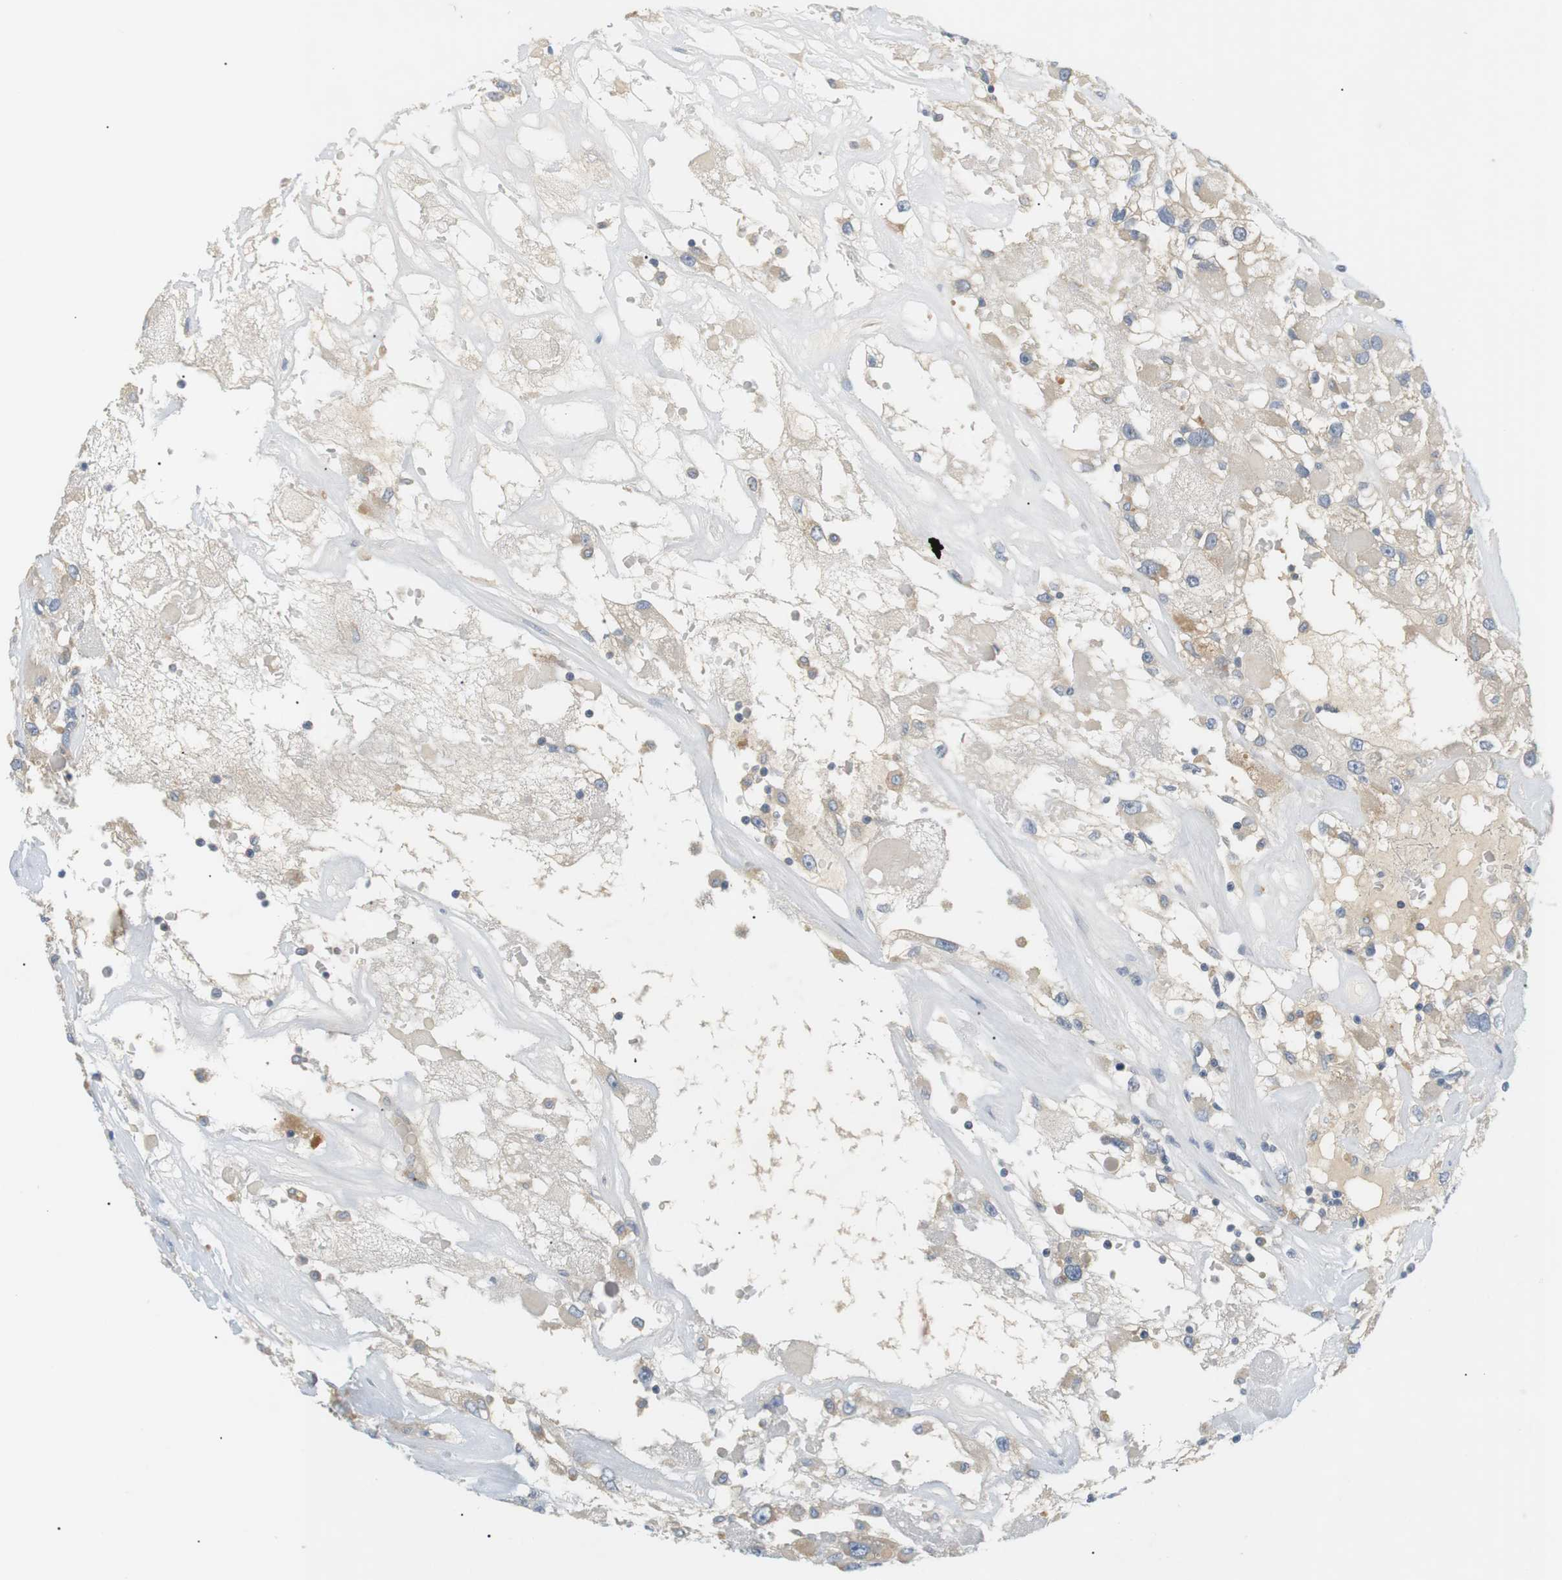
{"staining": {"intensity": "negative", "quantity": "none", "location": "none"}, "tissue": "renal cancer", "cell_type": "Tumor cells", "image_type": "cancer", "snomed": [{"axis": "morphology", "description": "Adenocarcinoma, NOS"}, {"axis": "topography", "description": "Kidney"}], "caption": "A histopathology image of human renal cancer is negative for staining in tumor cells. (Stains: DAB IHC with hematoxylin counter stain, Microscopy: brightfield microscopy at high magnification).", "gene": "EVA1C", "patient": {"sex": "female", "age": 52}}